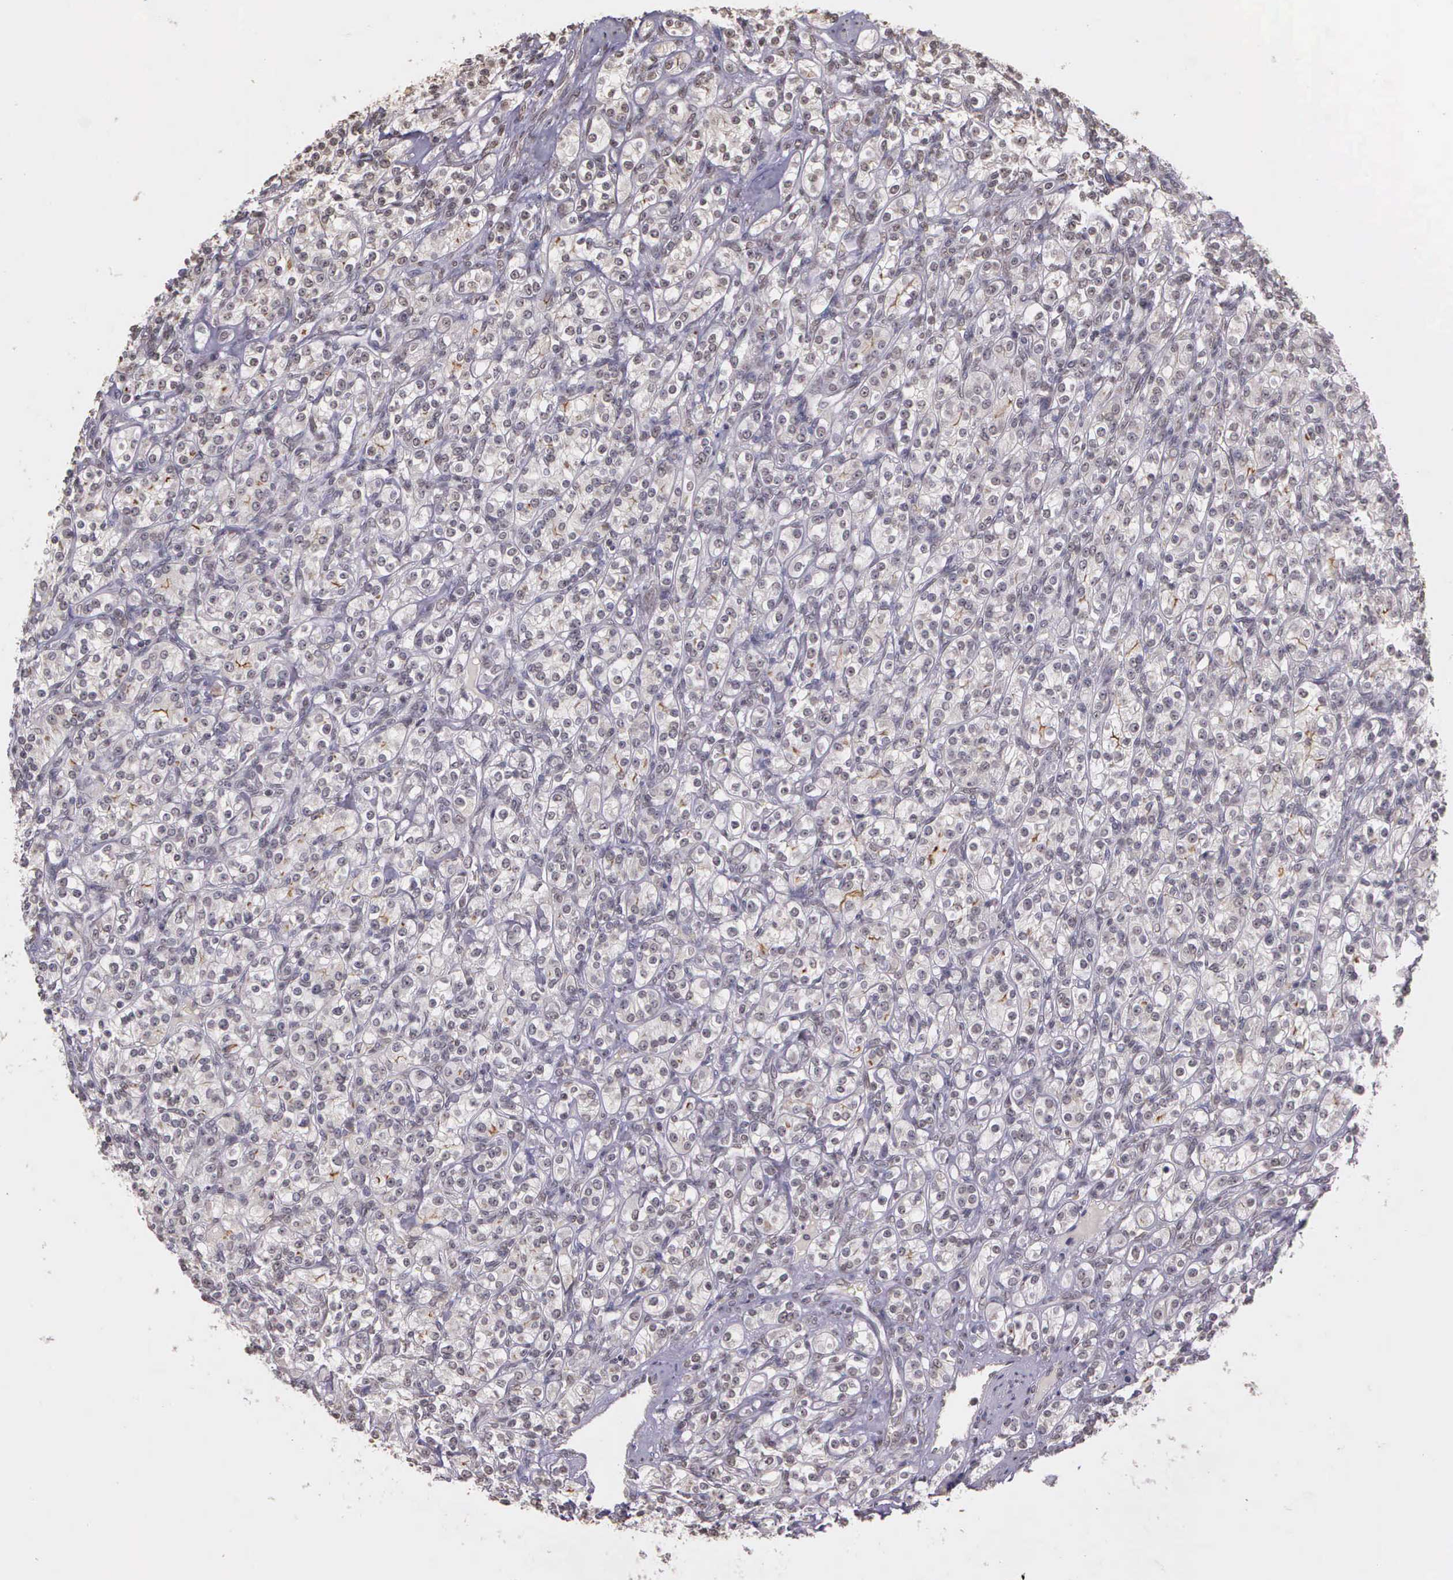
{"staining": {"intensity": "negative", "quantity": "none", "location": "none"}, "tissue": "renal cancer", "cell_type": "Tumor cells", "image_type": "cancer", "snomed": [{"axis": "morphology", "description": "Adenocarcinoma, NOS"}, {"axis": "topography", "description": "Kidney"}], "caption": "A micrograph of renal adenocarcinoma stained for a protein reveals no brown staining in tumor cells.", "gene": "ARMCX5", "patient": {"sex": "male", "age": 77}}